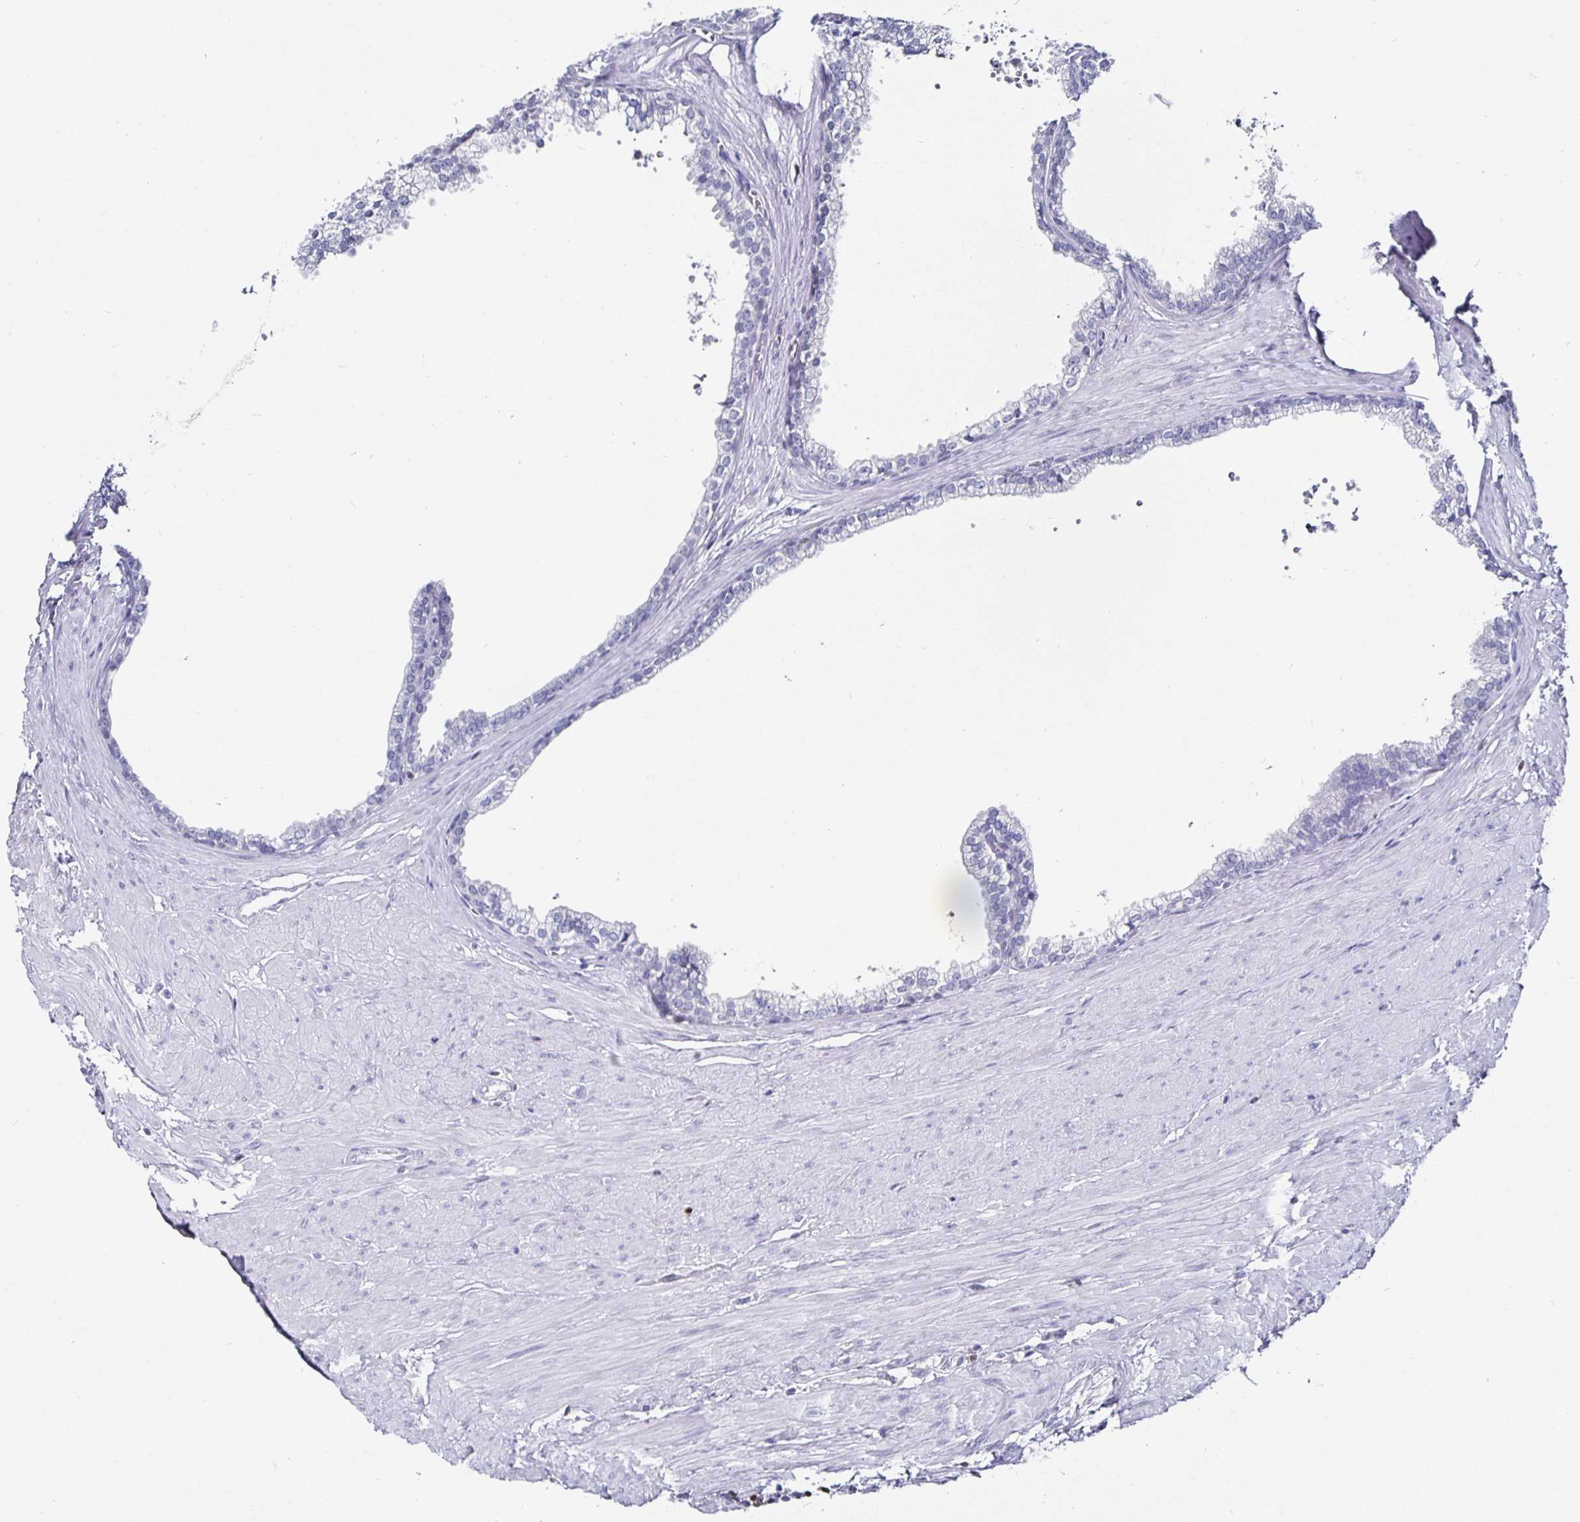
{"staining": {"intensity": "negative", "quantity": "none", "location": "none"}, "tissue": "prostate", "cell_type": "Glandular cells", "image_type": "normal", "snomed": [{"axis": "morphology", "description": "Normal tissue, NOS"}, {"axis": "topography", "description": "Prostate"}, {"axis": "topography", "description": "Peripheral nerve tissue"}], "caption": "Immunohistochemistry histopathology image of normal human prostate stained for a protein (brown), which reveals no staining in glandular cells.", "gene": "RUNX2", "patient": {"sex": "male", "age": 55}}